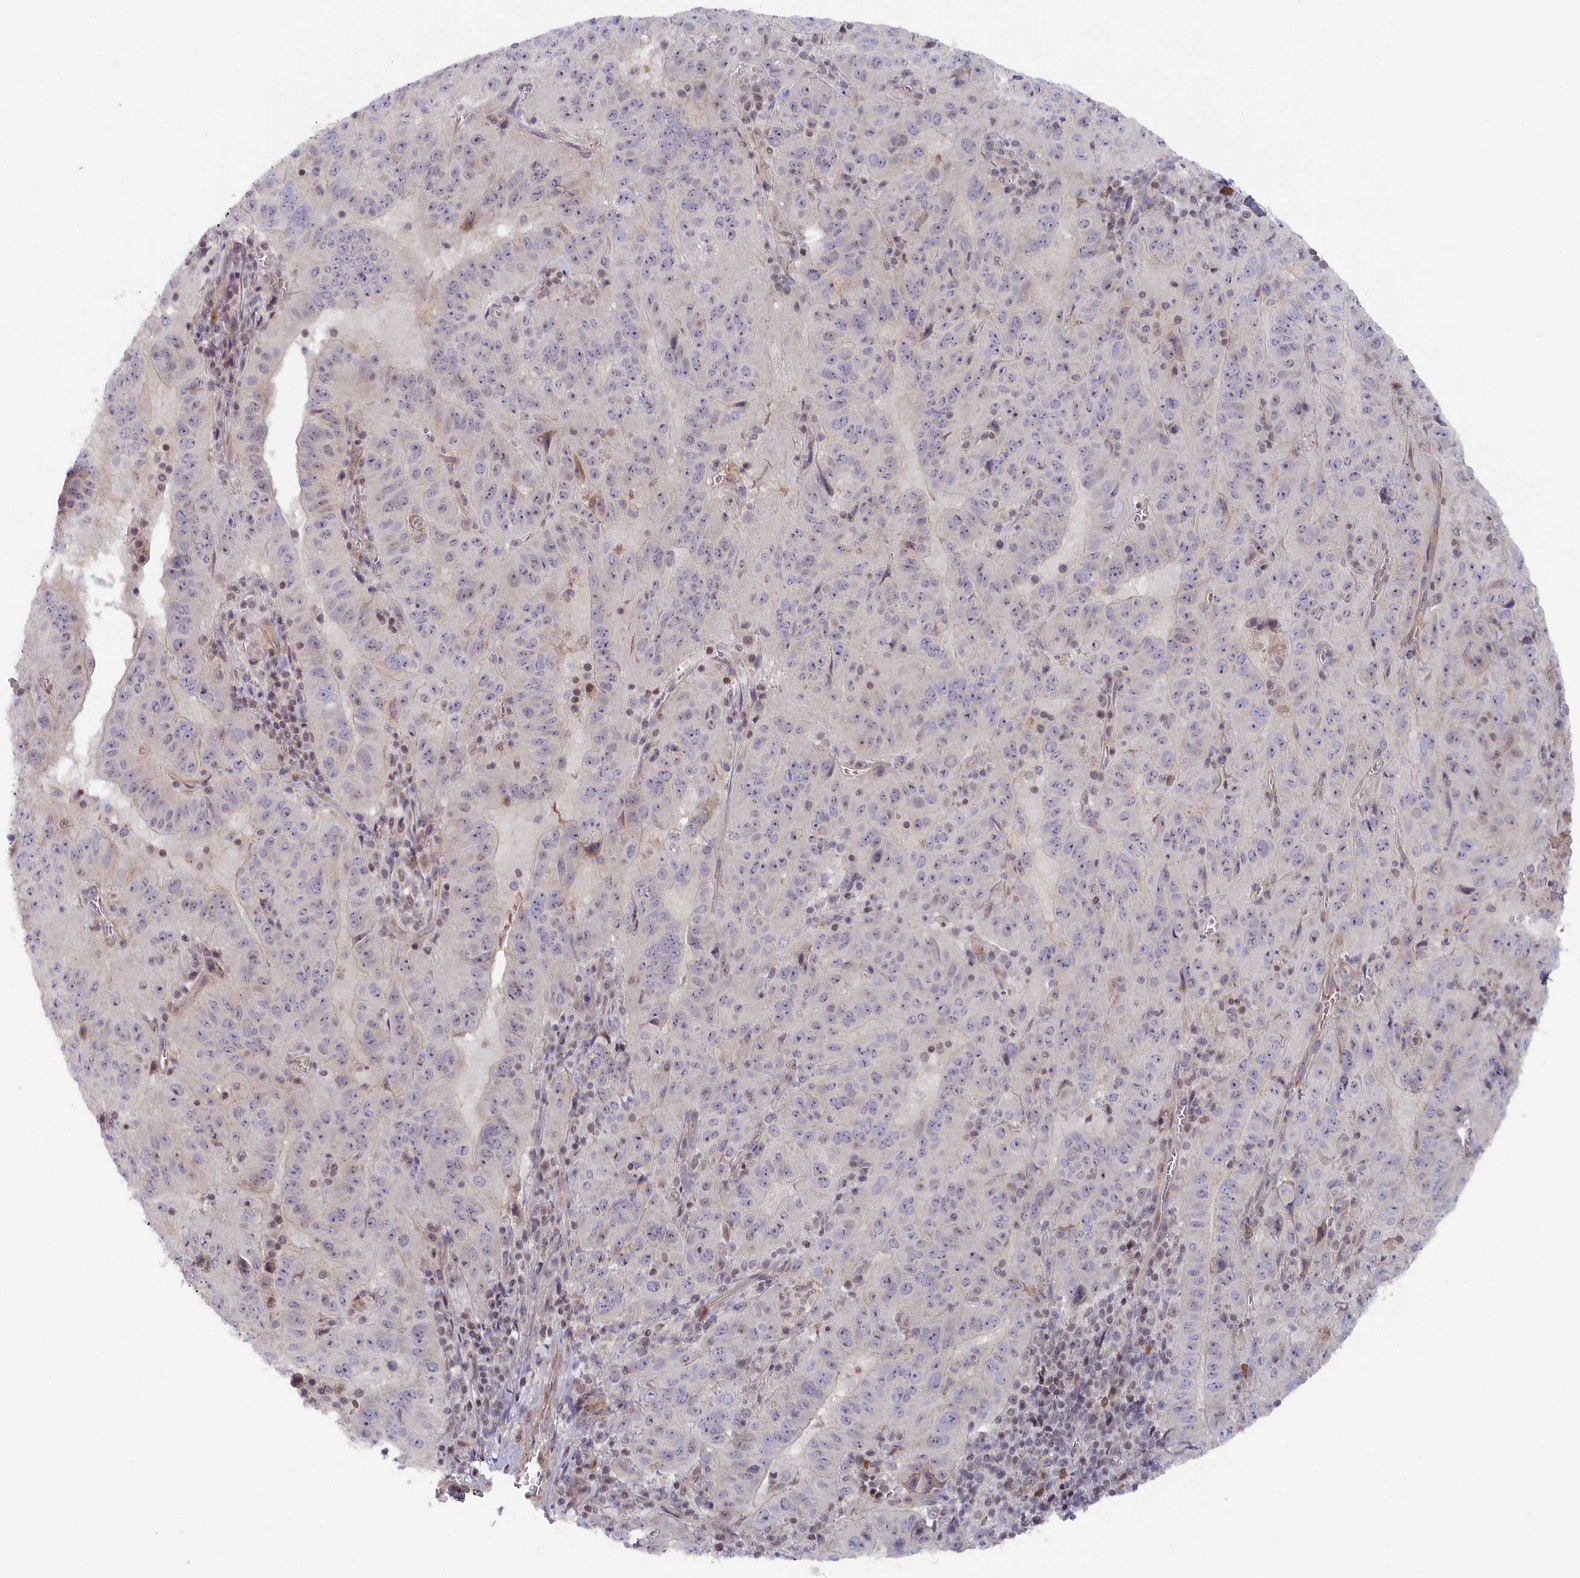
{"staining": {"intensity": "weak", "quantity": "<25%", "location": "nuclear"}, "tissue": "pancreatic cancer", "cell_type": "Tumor cells", "image_type": "cancer", "snomed": [{"axis": "morphology", "description": "Adenocarcinoma, NOS"}, {"axis": "topography", "description": "Pancreas"}], "caption": "This is an immunohistochemistry (IHC) micrograph of human adenocarcinoma (pancreatic). There is no expression in tumor cells.", "gene": "INTS4", "patient": {"sex": "male", "age": 63}}